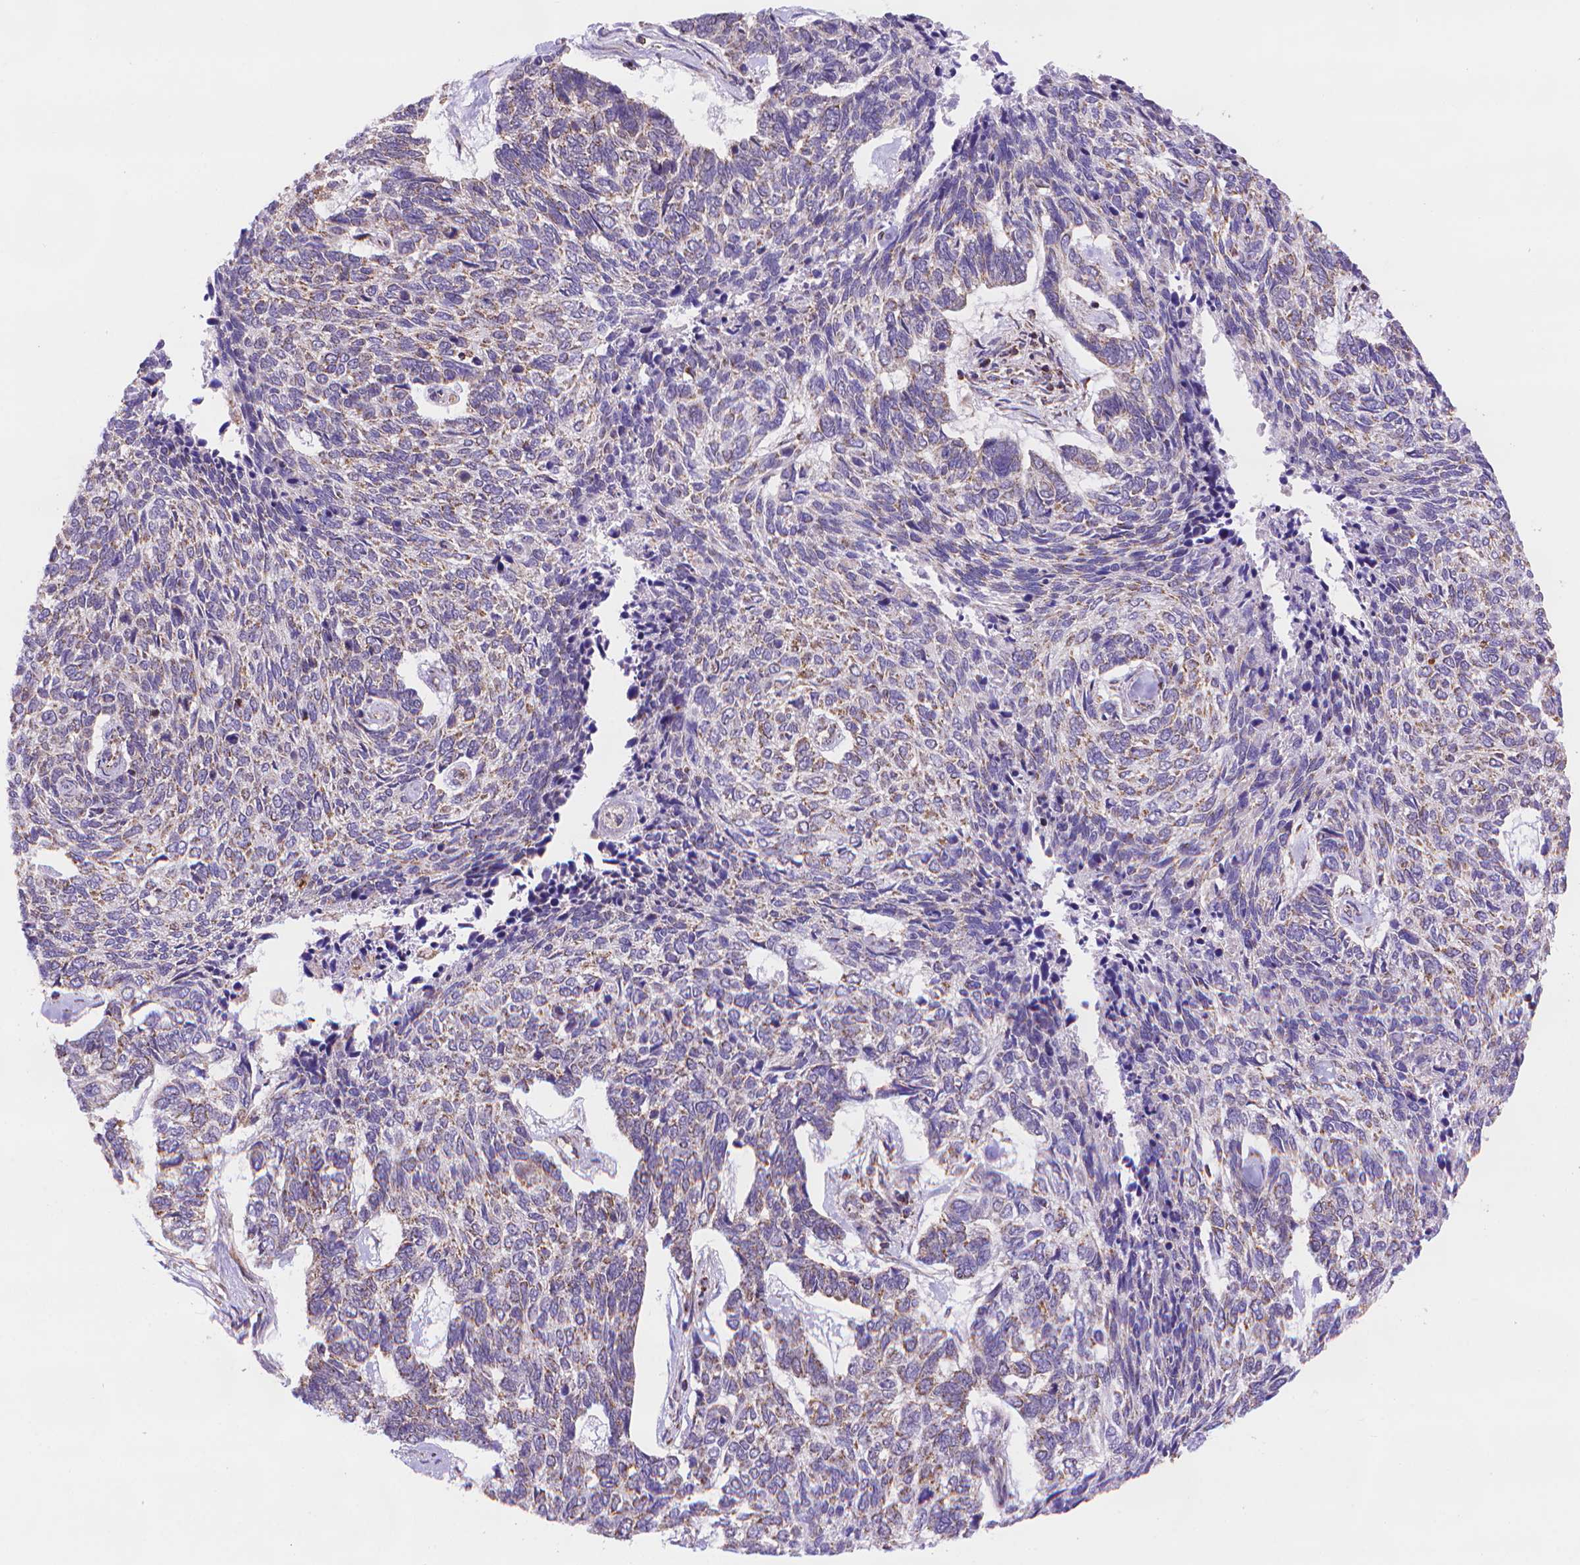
{"staining": {"intensity": "weak", "quantity": "25%-75%", "location": "cytoplasmic/membranous"}, "tissue": "skin cancer", "cell_type": "Tumor cells", "image_type": "cancer", "snomed": [{"axis": "morphology", "description": "Basal cell carcinoma"}, {"axis": "topography", "description": "Skin"}], "caption": "Immunohistochemical staining of basal cell carcinoma (skin) demonstrates low levels of weak cytoplasmic/membranous protein expression in approximately 25%-75% of tumor cells. Immunohistochemistry stains the protein in brown and the nuclei are stained blue.", "gene": "CYYR1", "patient": {"sex": "female", "age": 65}}